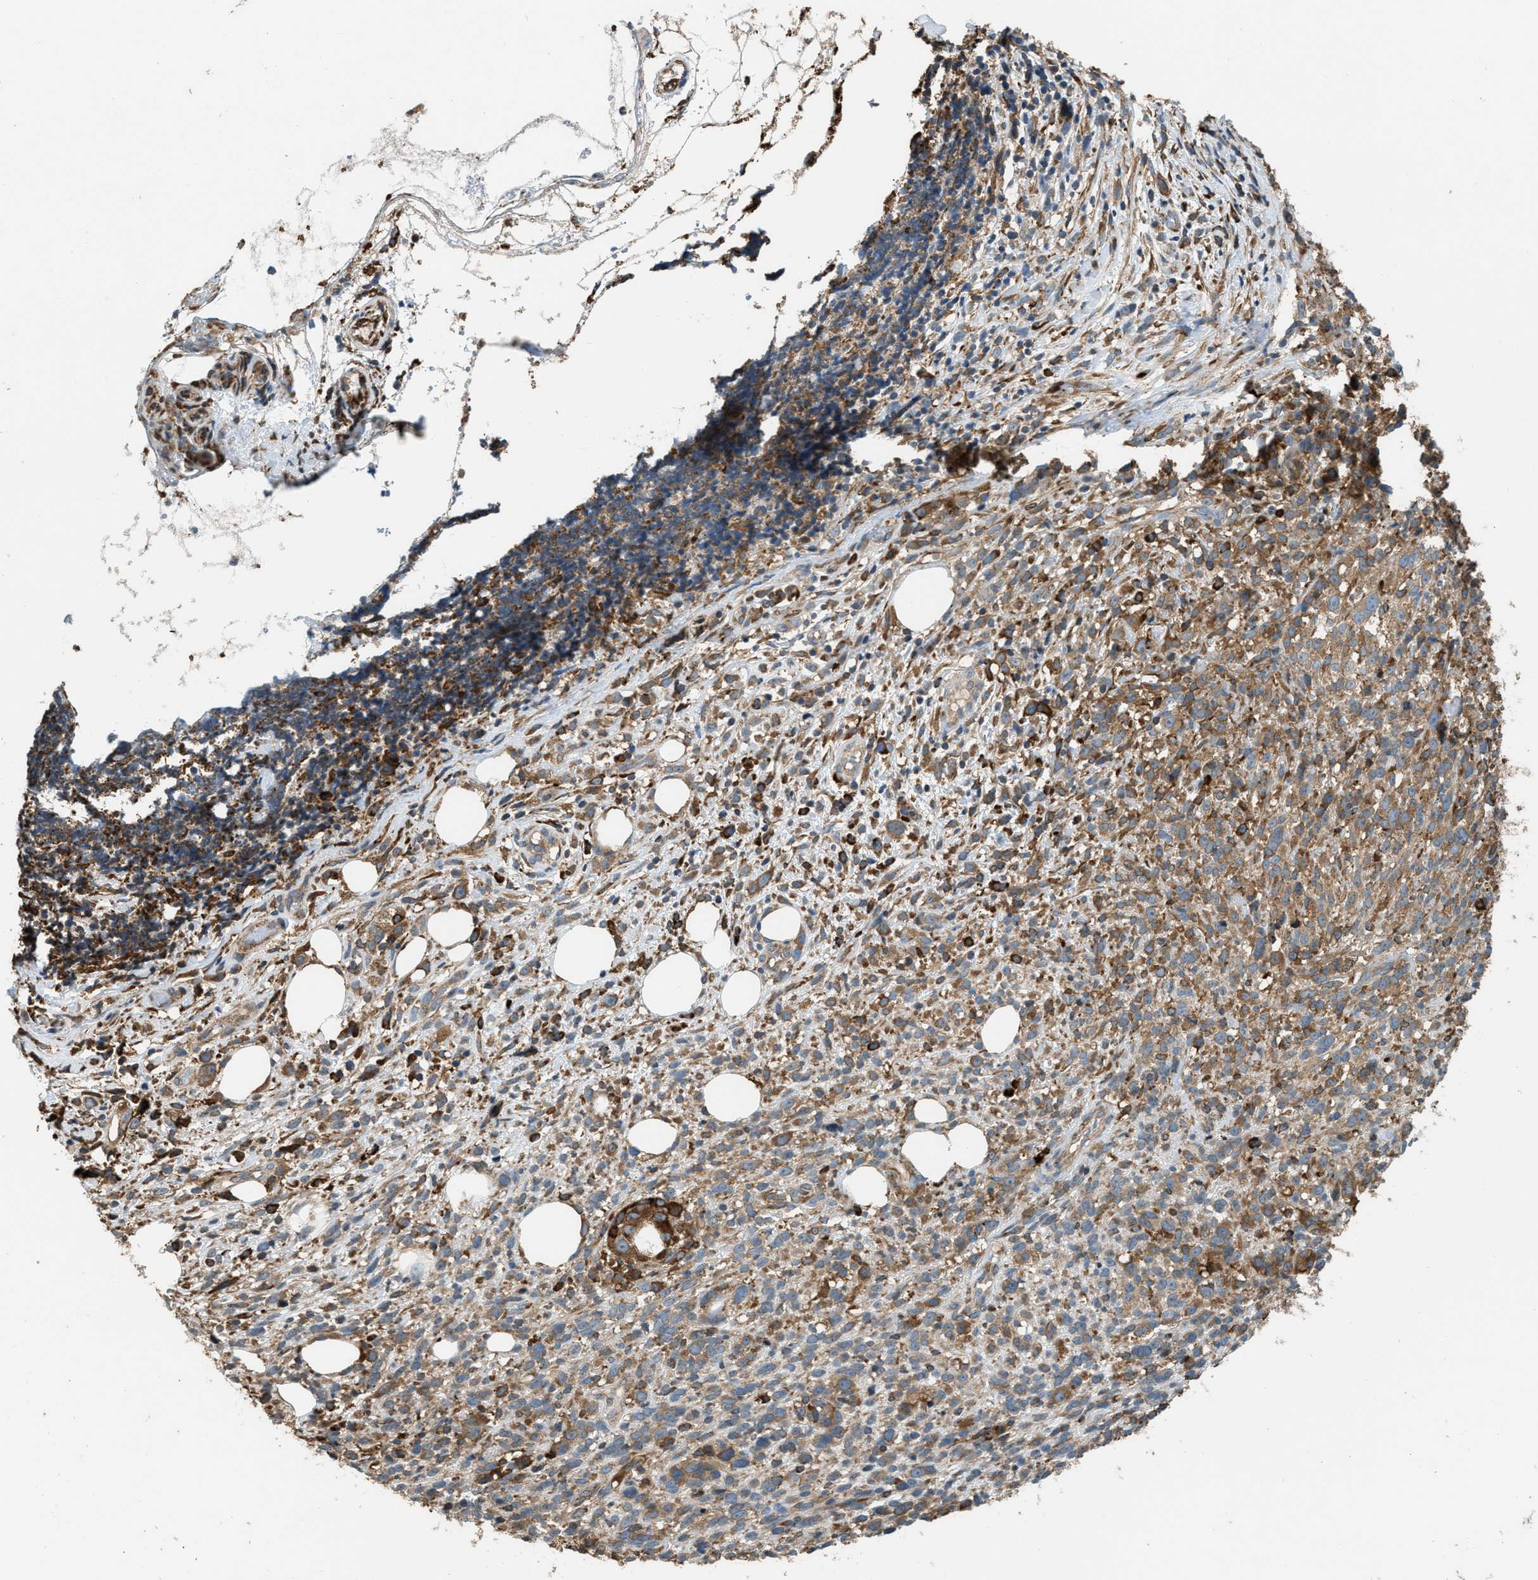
{"staining": {"intensity": "moderate", "quantity": ">75%", "location": "cytoplasmic/membranous"}, "tissue": "melanoma", "cell_type": "Tumor cells", "image_type": "cancer", "snomed": [{"axis": "morphology", "description": "Malignant melanoma, NOS"}, {"axis": "topography", "description": "Skin"}], "caption": "This is a histology image of immunohistochemistry staining of melanoma, which shows moderate expression in the cytoplasmic/membranous of tumor cells.", "gene": "BAIAP2L1", "patient": {"sex": "female", "age": 55}}